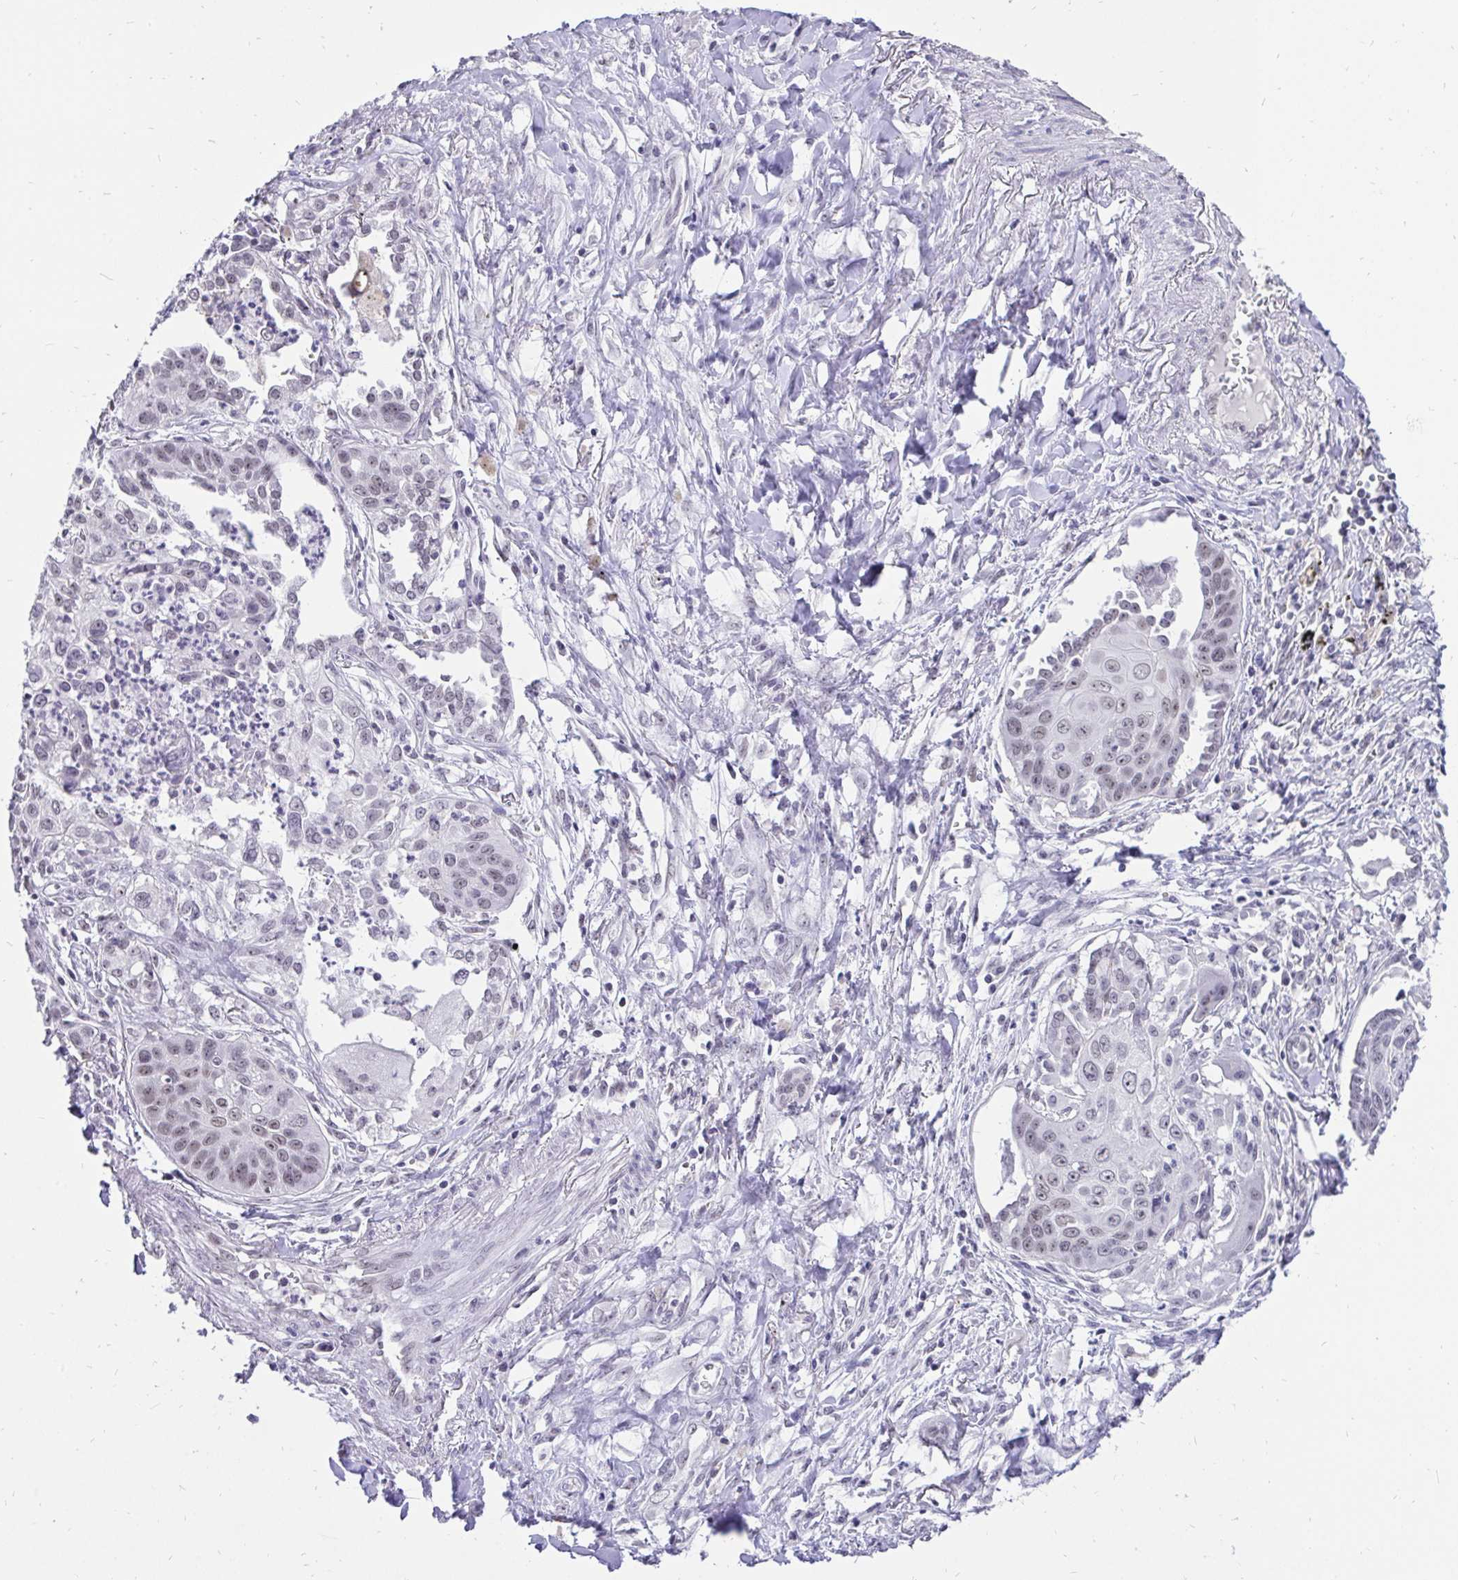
{"staining": {"intensity": "weak", "quantity": "25%-75%", "location": "nuclear"}, "tissue": "lung cancer", "cell_type": "Tumor cells", "image_type": "cancer", "snomed": [{"axis": "morphology", "description": "Squamous cell carcinoma, NOS"}, {"axis": "topography", "description": "Lung"}], "caption": "Protein expression analysis of squamous cell carcinoma (lung) demonstrates weak nuclear staining in about 25%-75% of tumor cells.", "gene": "ZNF860", "patient": {"sex": "male", "age": 71}}